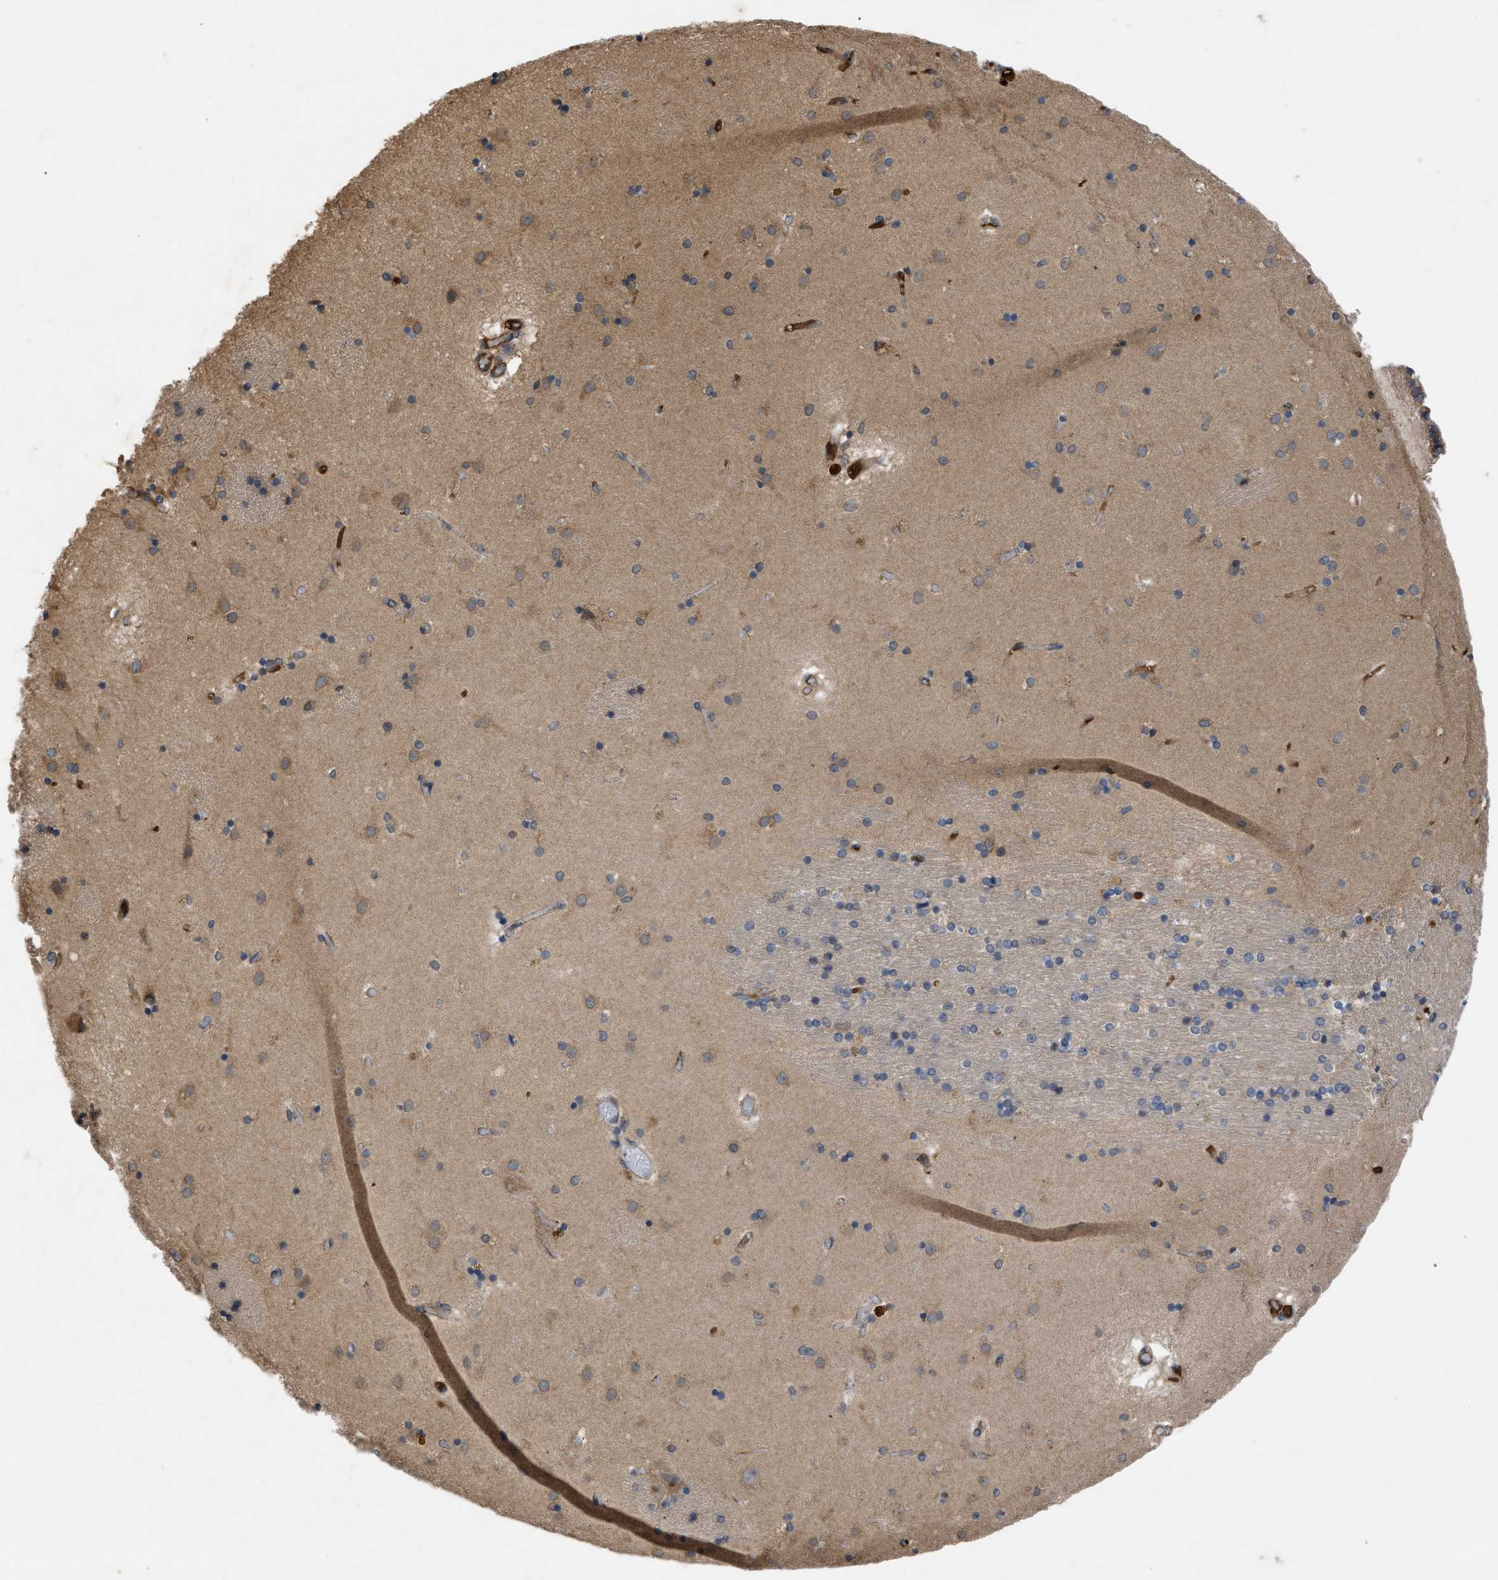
{"staining": {"intensity": "moderate", "quantity": "<25%", "location": "cytoplasmic/membranous"}, "tissue": "caudate", "cell_type": "Glial cells", "image_type": "normal", "snomed": [{"axis": "morphology", "description": "Normal tissue, NOS"}, {"axis": "topography", "description": "Lateral ventricle wall"}], "caption": "A brown stain highlights moderate cytoplasmic/membranous positivity of a protein in glial cells of unremarkable human caudate. (Brightfield microscopy of DAB IHC at high magnification).", "gene": "VPS4A", "patient": {"sex": "male", "age": 70}}